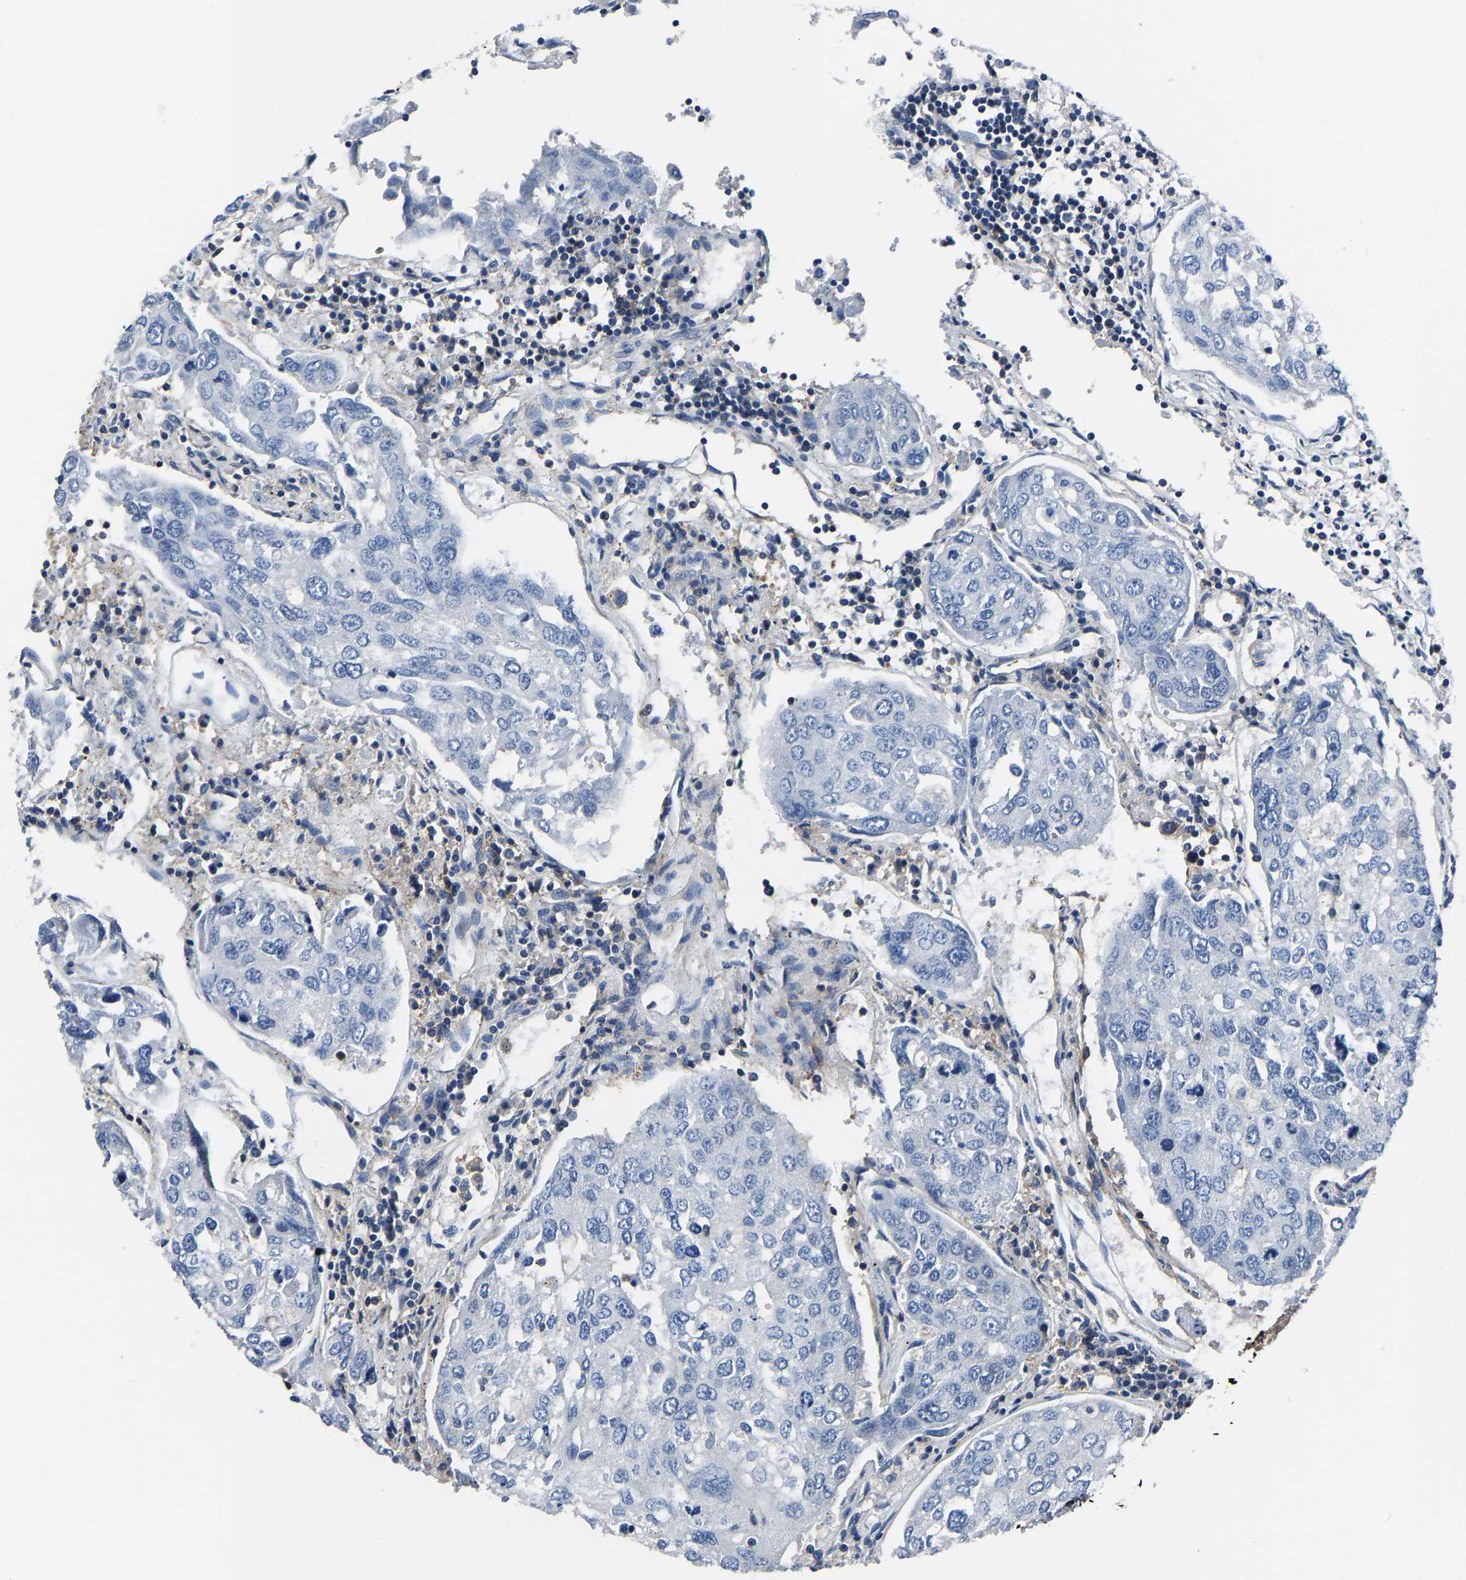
{"staining": {"intensity": "negative", "quantity": "none", "location": "none"}, "tissue": "urothelial cancer", "cell_type": "Tumor cells", "image_type": "cancer", "snomed": [{"axis": "morphology", "description": "Urothelial carcinoma, High grade"}, {"axis": "topography", "description": "Lymph node"}, {"axis": "topography", "description": "Urinary bladder"}], "caption": "Tumor cells are negative for brown protein staining in high-grade urothelial carcinoma. (Stains: DAB (3,3'-diaminobenzidine) IHC with hematoxylin counter stain, Microscopy: brightfield microscopy at high magnification).", "gene": "PRKAR1A", "patient": {"sex": "male", "age": 51}}